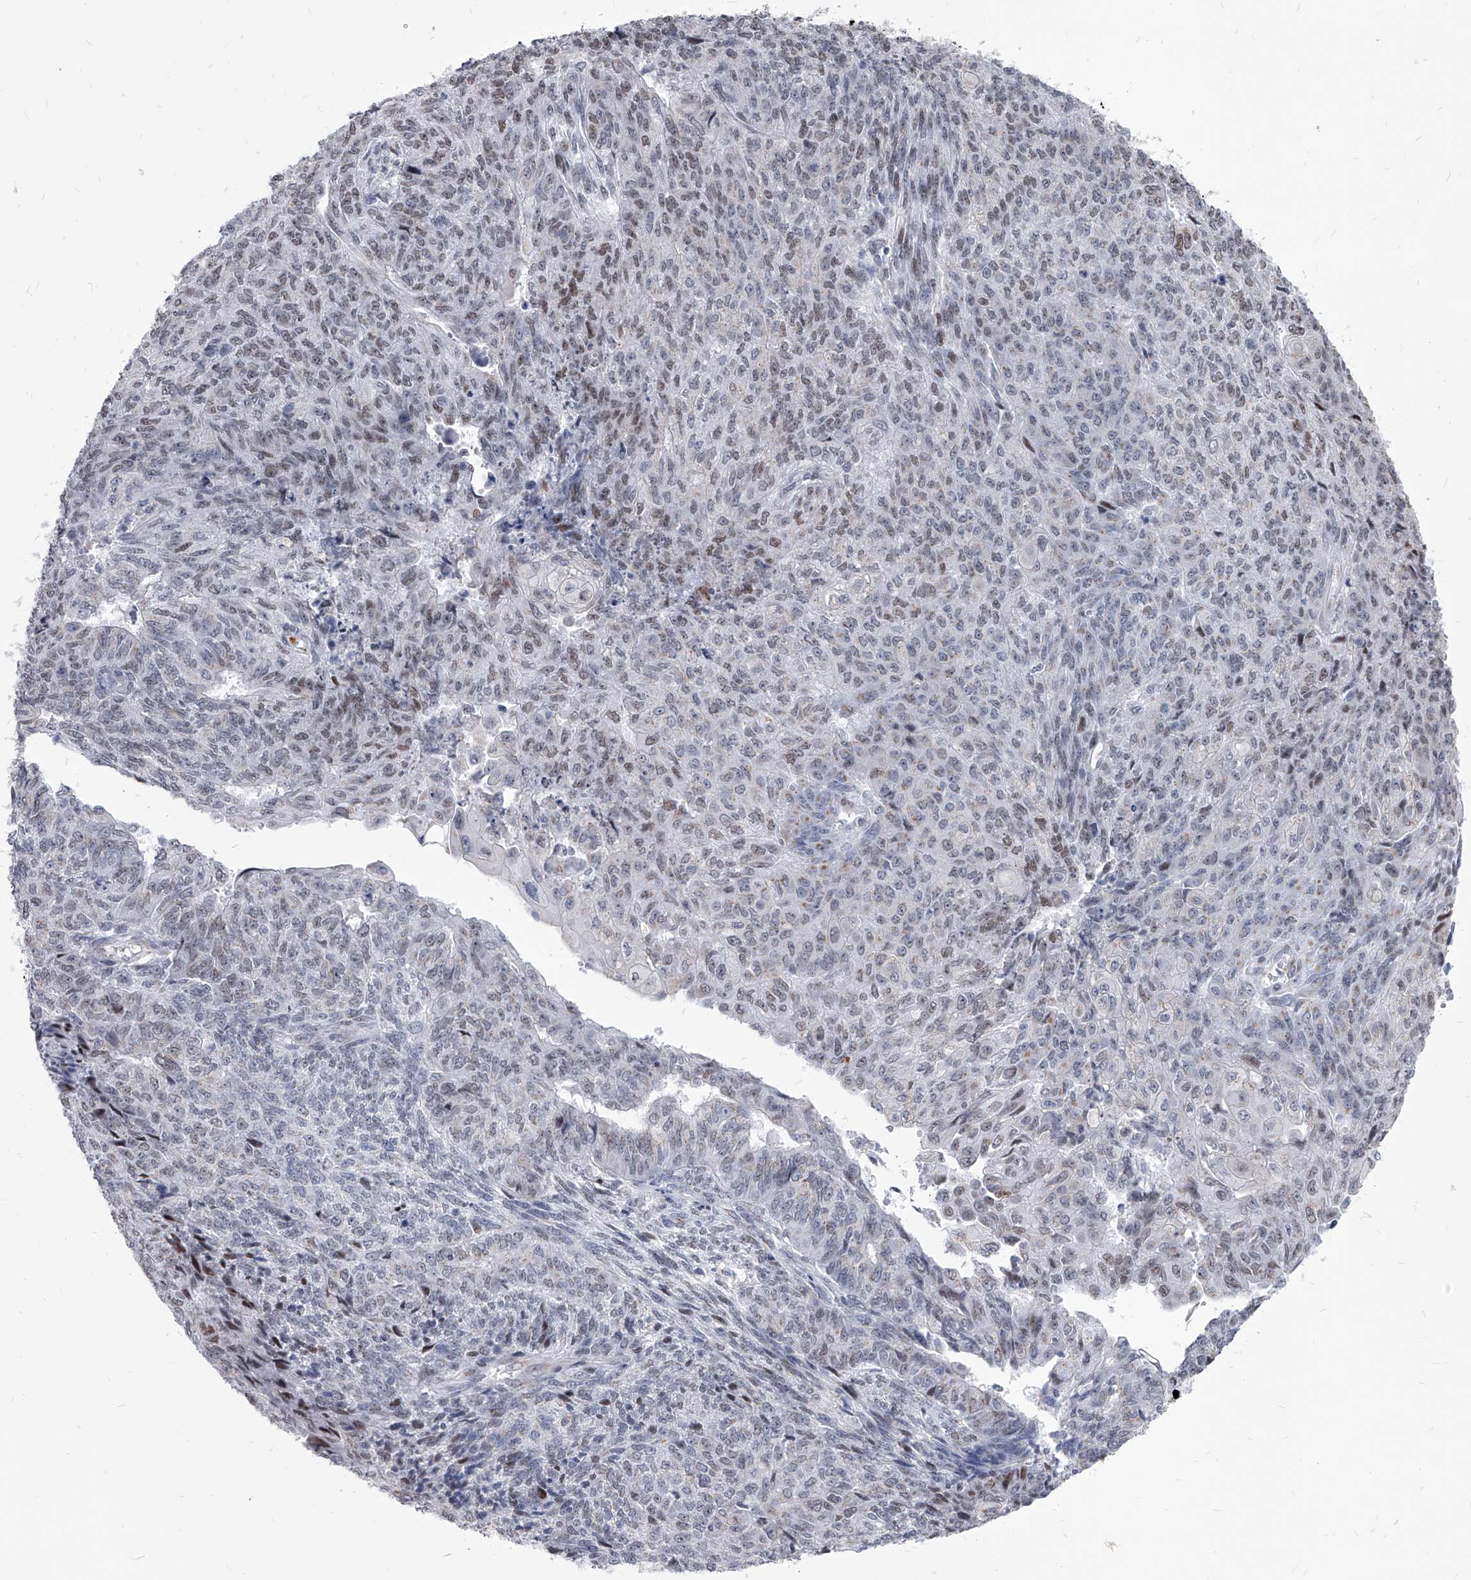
{"staining": {"intensity": "weak", "quantity": "25%-75%", "location": "nuclear"}, "tissue": "endometrial cancer", "cell_type": "Tumor cells", "image_type": "cancer", "snomed": [{"axis": "morphology", "description": "Adenocarcinoma, NOS"}, {"axis": "topography", "description": "Endometrium"}], "caption": "An IHC image of neoplastic tissue is shown. Protein staining in brown shows weak nuclear positivity in endometrial cancer within tumor cells.", "gene": "EVA1C", "patient": {"sex": "female", "age": 32}}